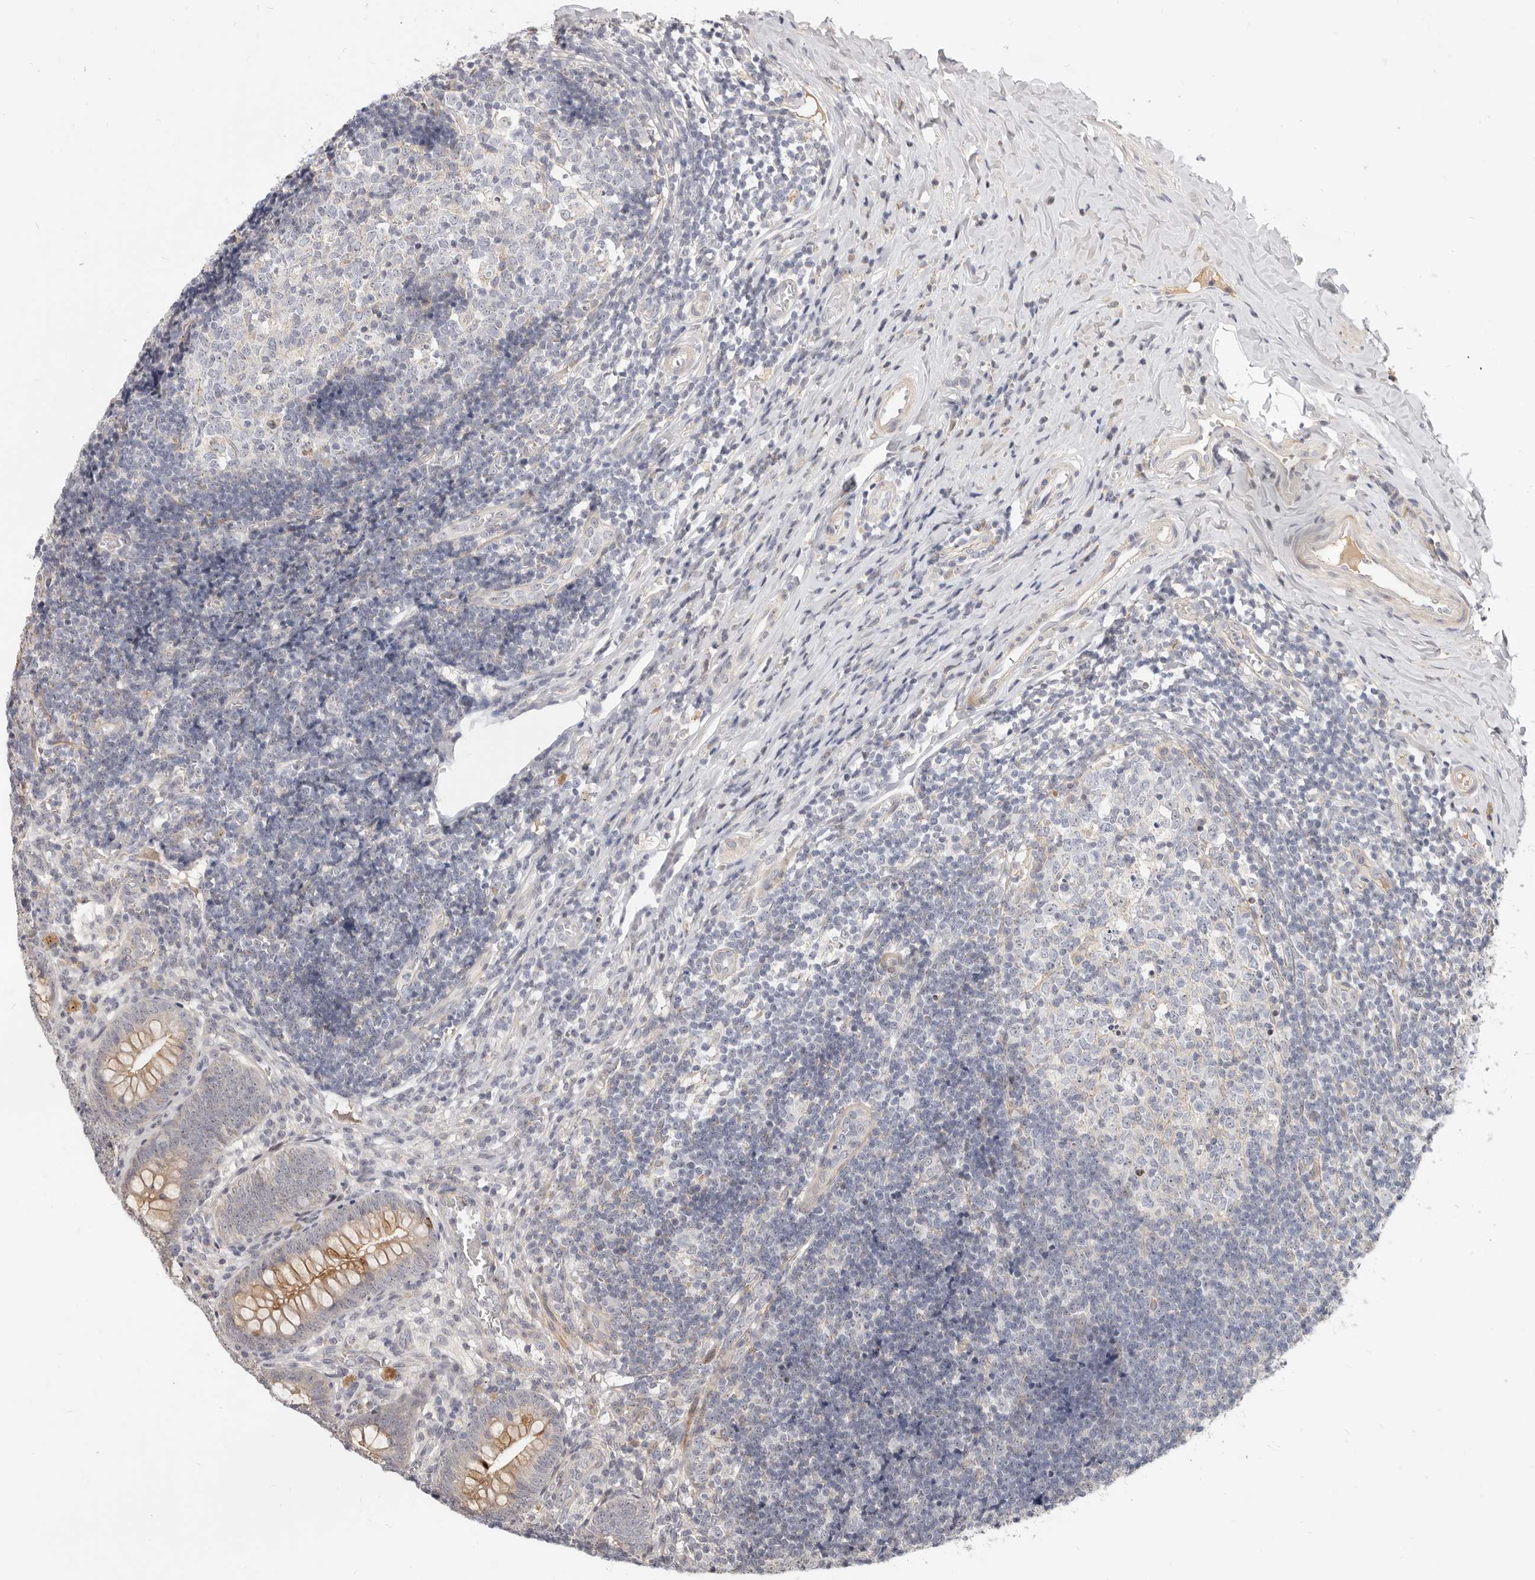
{"staining": {"intensity": "moderate", "quantity": ">75%", "location": "cytoplasmic/membranous"}, "tissue": "appendix", "cell_type": "Glandular cells", "image_type": "normal", "snomed": [{"axis": "morphology", "description": "Normal tissue, NOS"}, {"axis": "topography", "description": "Appendix"}], "caption": "Unremarkable appendix displays moderate cytoplasmic/membranous staining in approximately >75% of glandular cells, visualized by immunohistochemistry.", "gene": "MICALL2", "patient": {"sex": "male", "age": 8}}